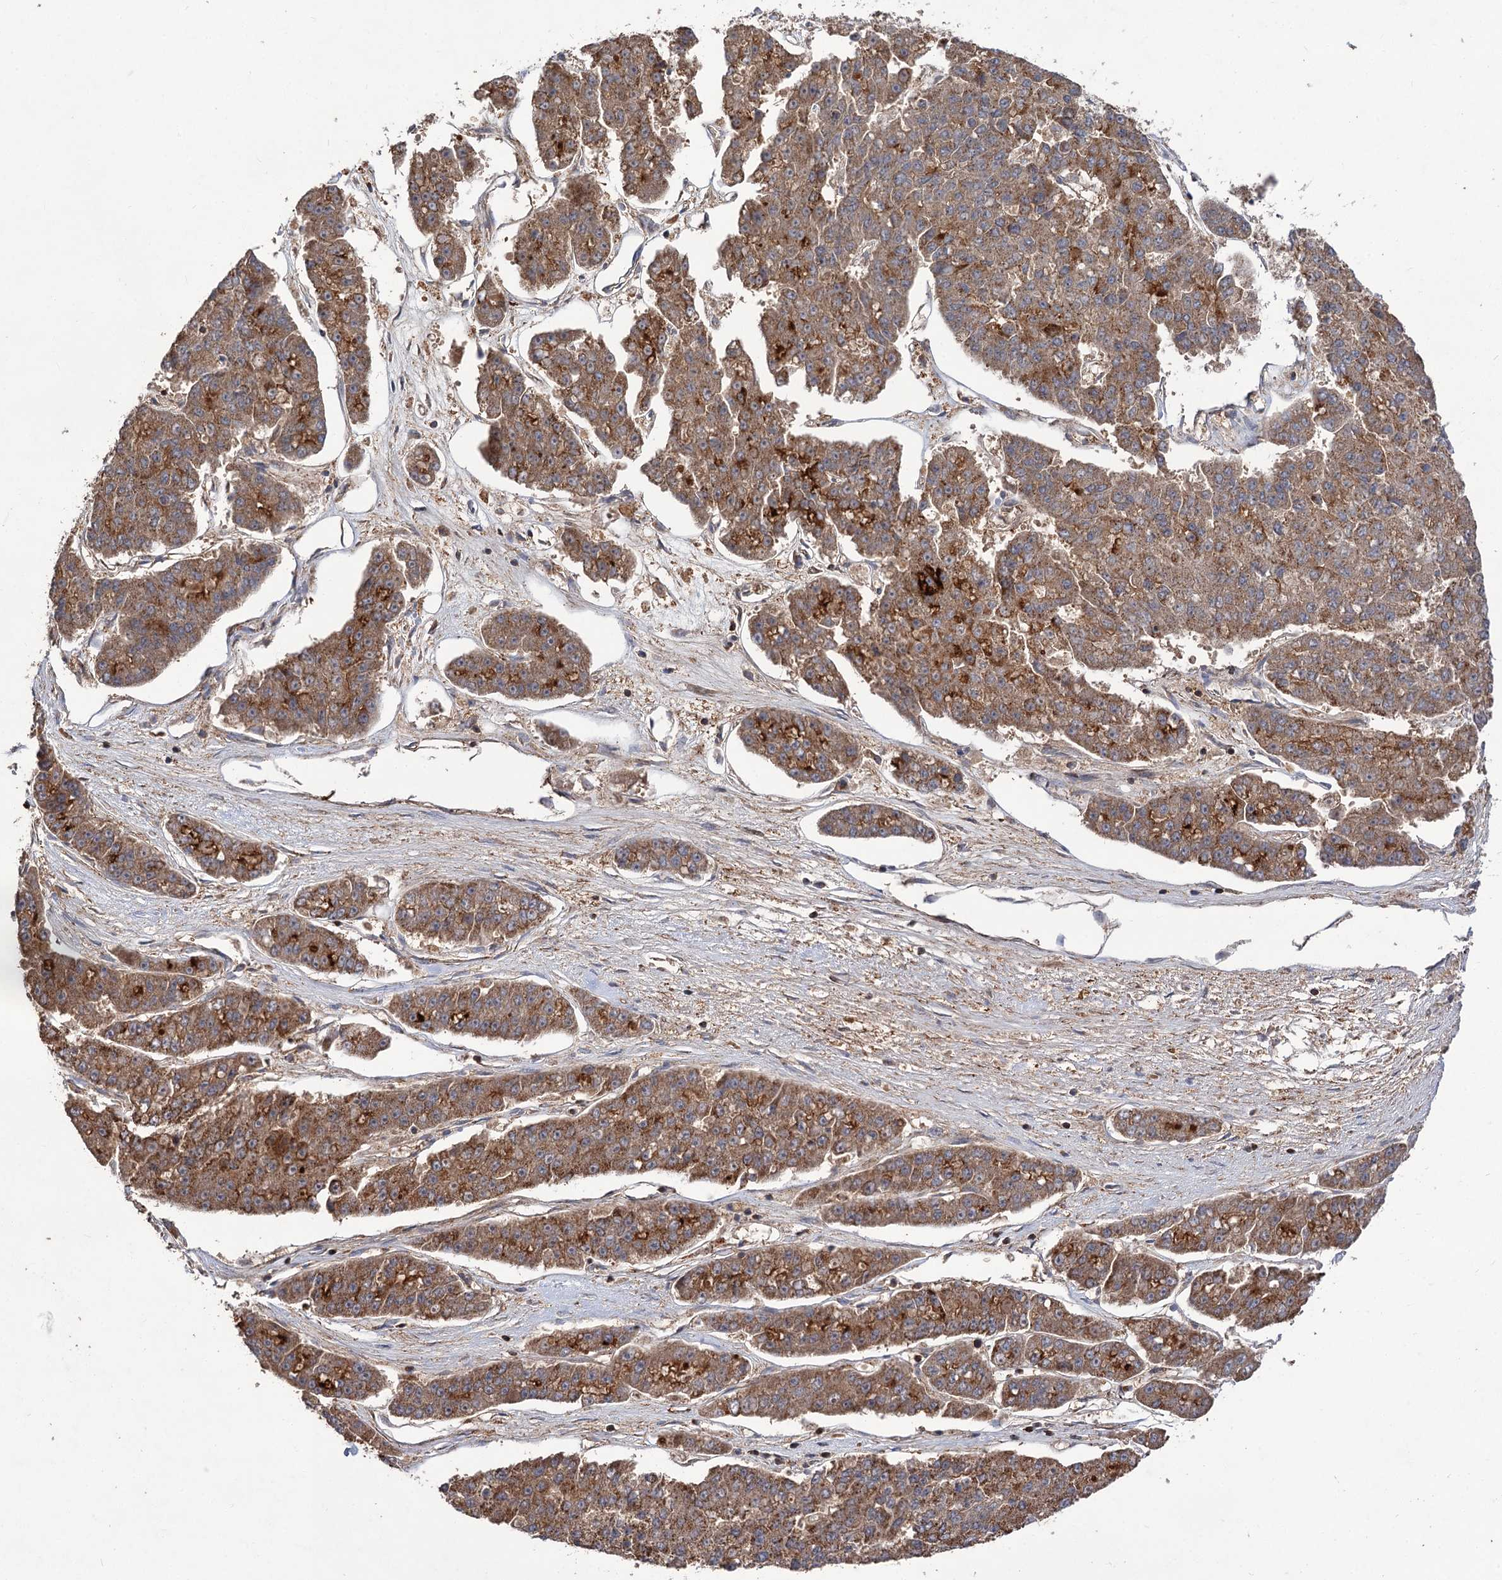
{"staining": {"intensity": "moderate", "quantity": ">75%", "location": "cytoplasmic/membranous"}, "tissue": "pancreatic cancer", "cell_type": "Tumor cells", "image_type": "cancer", "snomed": [{"axis": "morphology", "description": "Adenocarcinoma, NOS"}, {"axis": "topography", "description": "Pancreas"}], "caption": "Immunohistochemical staining of adenocarcinoma (pancreatic) shows medium levels of moderate cytoplasmic/membranous expression in about >75% of tumor cells.", "gene": "FBXW8", "patient": {"sex": "male", "age": 50}}